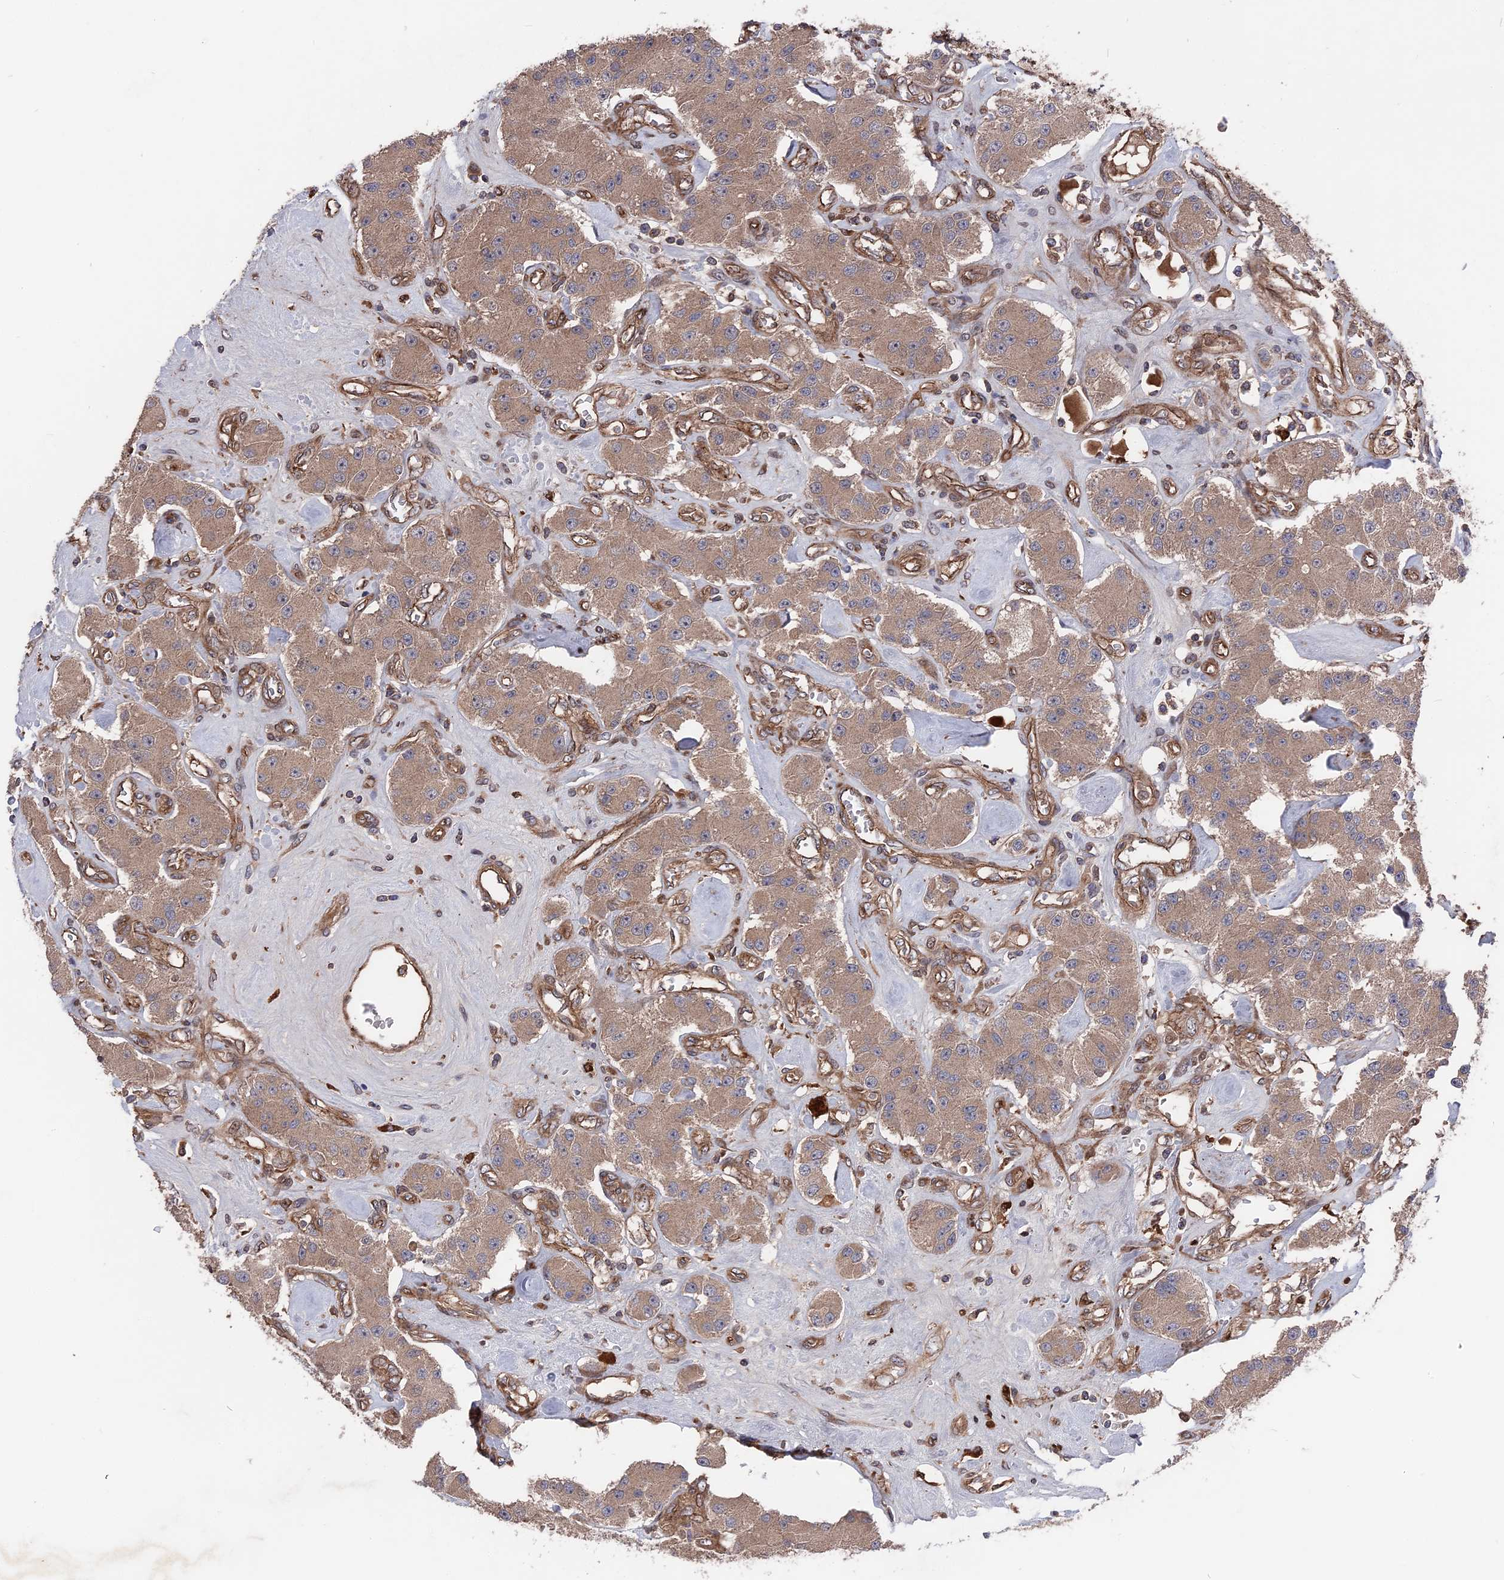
{"staining": {"intensity": "moderate", "quantity": ">75%", "location": "cytoplasmic/membranous"}, "tissue": "carcinoid", "cell_type": "Tumor cells", "image_type": "cancer", "snomed": [{"axis": "morphology", "description": "Carcinoid, malignant, NOS"}, {"axis": "topography", "description": "Pancreas"}], "caption": "Approximately >75% of tumor cells in human malignant carcinoid show moderate cytoplasmic/membranous protein positivity as visualized by brown immunohistochemical staining.", "gene": "DEF8", "patient": {"sex": "male", "age": 41}}